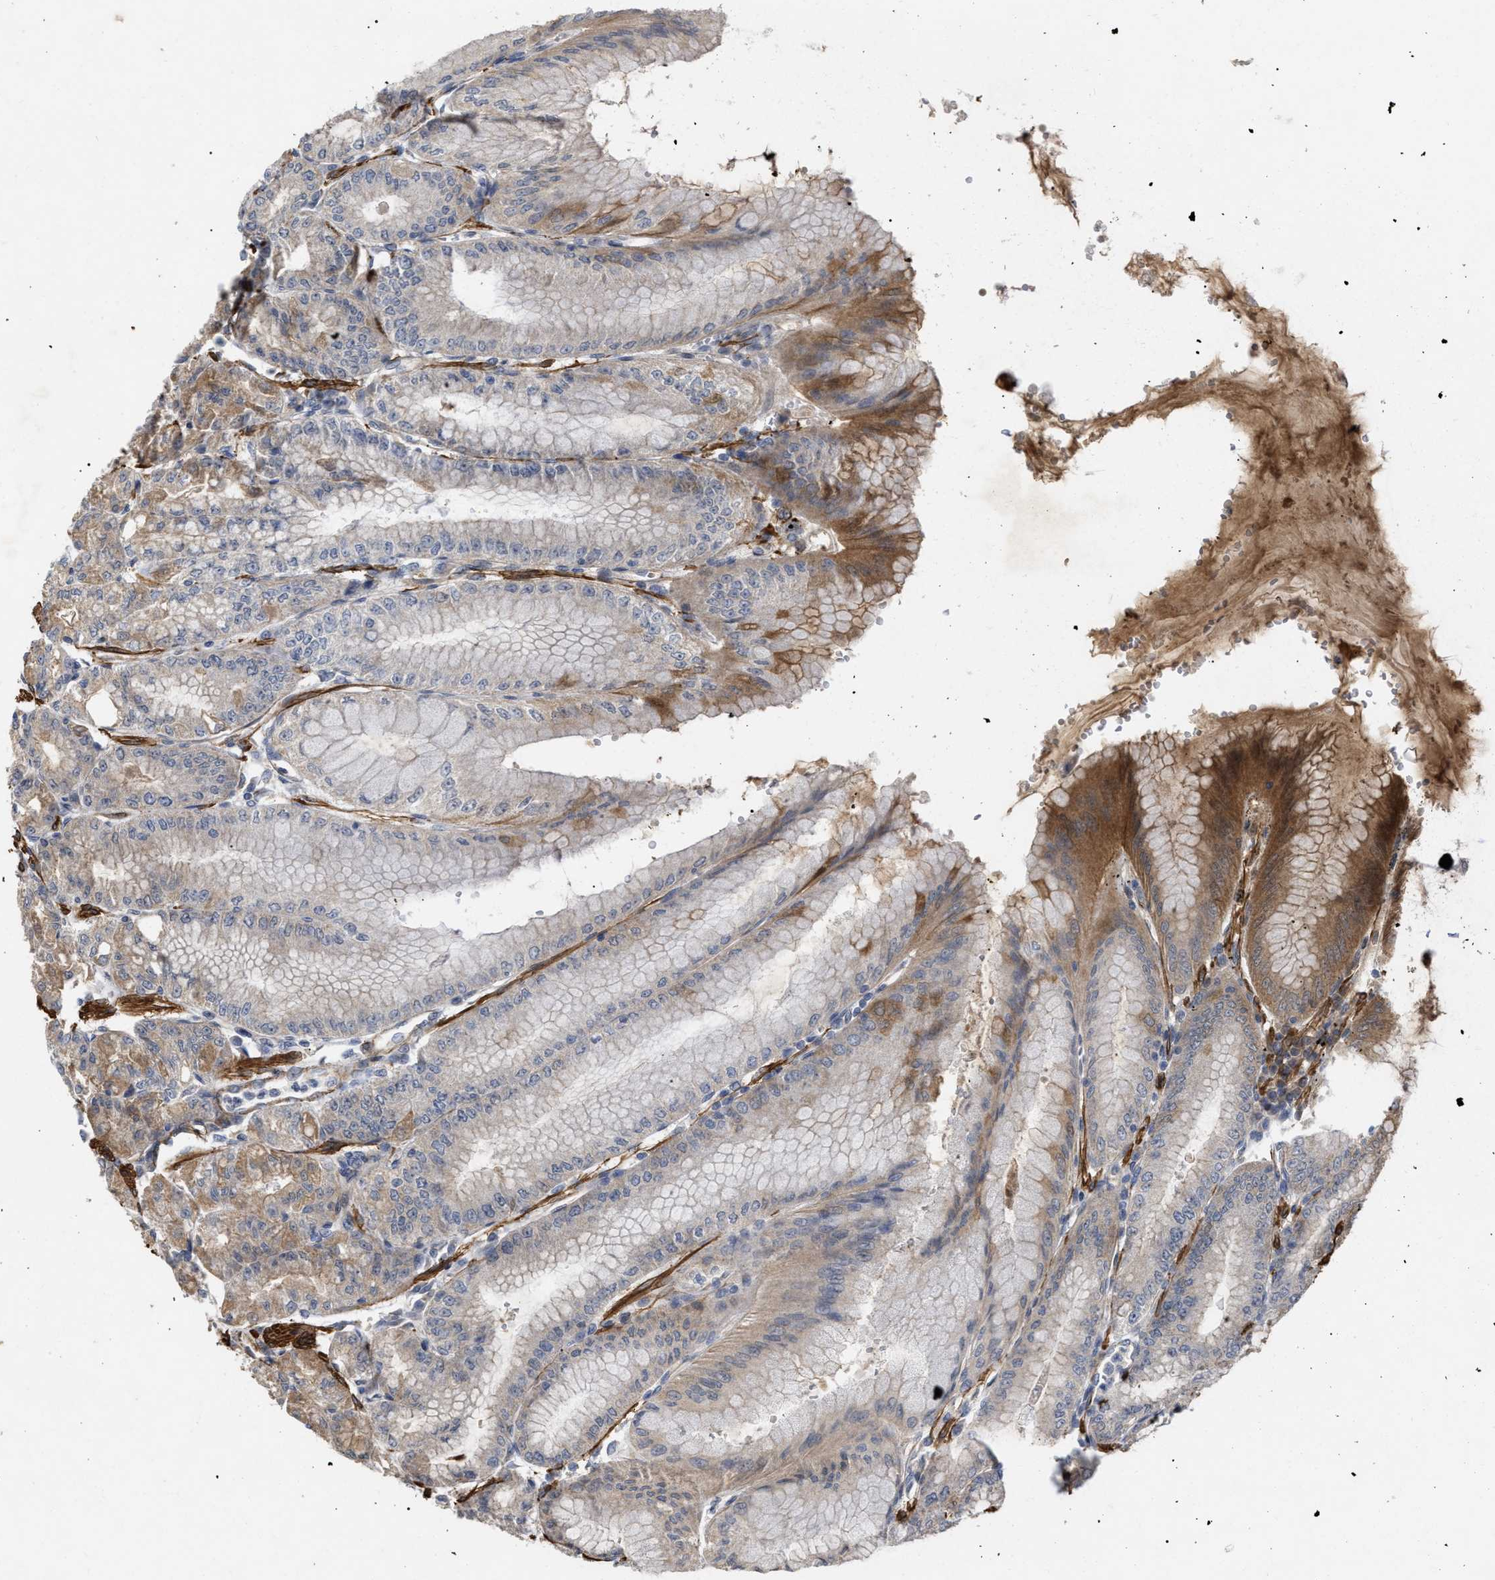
{"staining": {"intensity": "weak", "quantity": ">75%", "location": "cytoplasmic/membranous"}, "tissue": "stomach", "cell_type": "Glandular cells", "image_type": "normal", "snomed": [{"axis": "morphology", "description": "Normal tissue, NOS"}, {"axis": "topography", "description": "Stomach, lower"}], "caption": "DAB immunohistochemical staining of unremarkable stomach exhibits weak cytoplasmic/membranous protein staining in about >75% of glandular cells.", "gene": "ST6GALNAC6", "patient": {"sex": "male", "age": 71}}